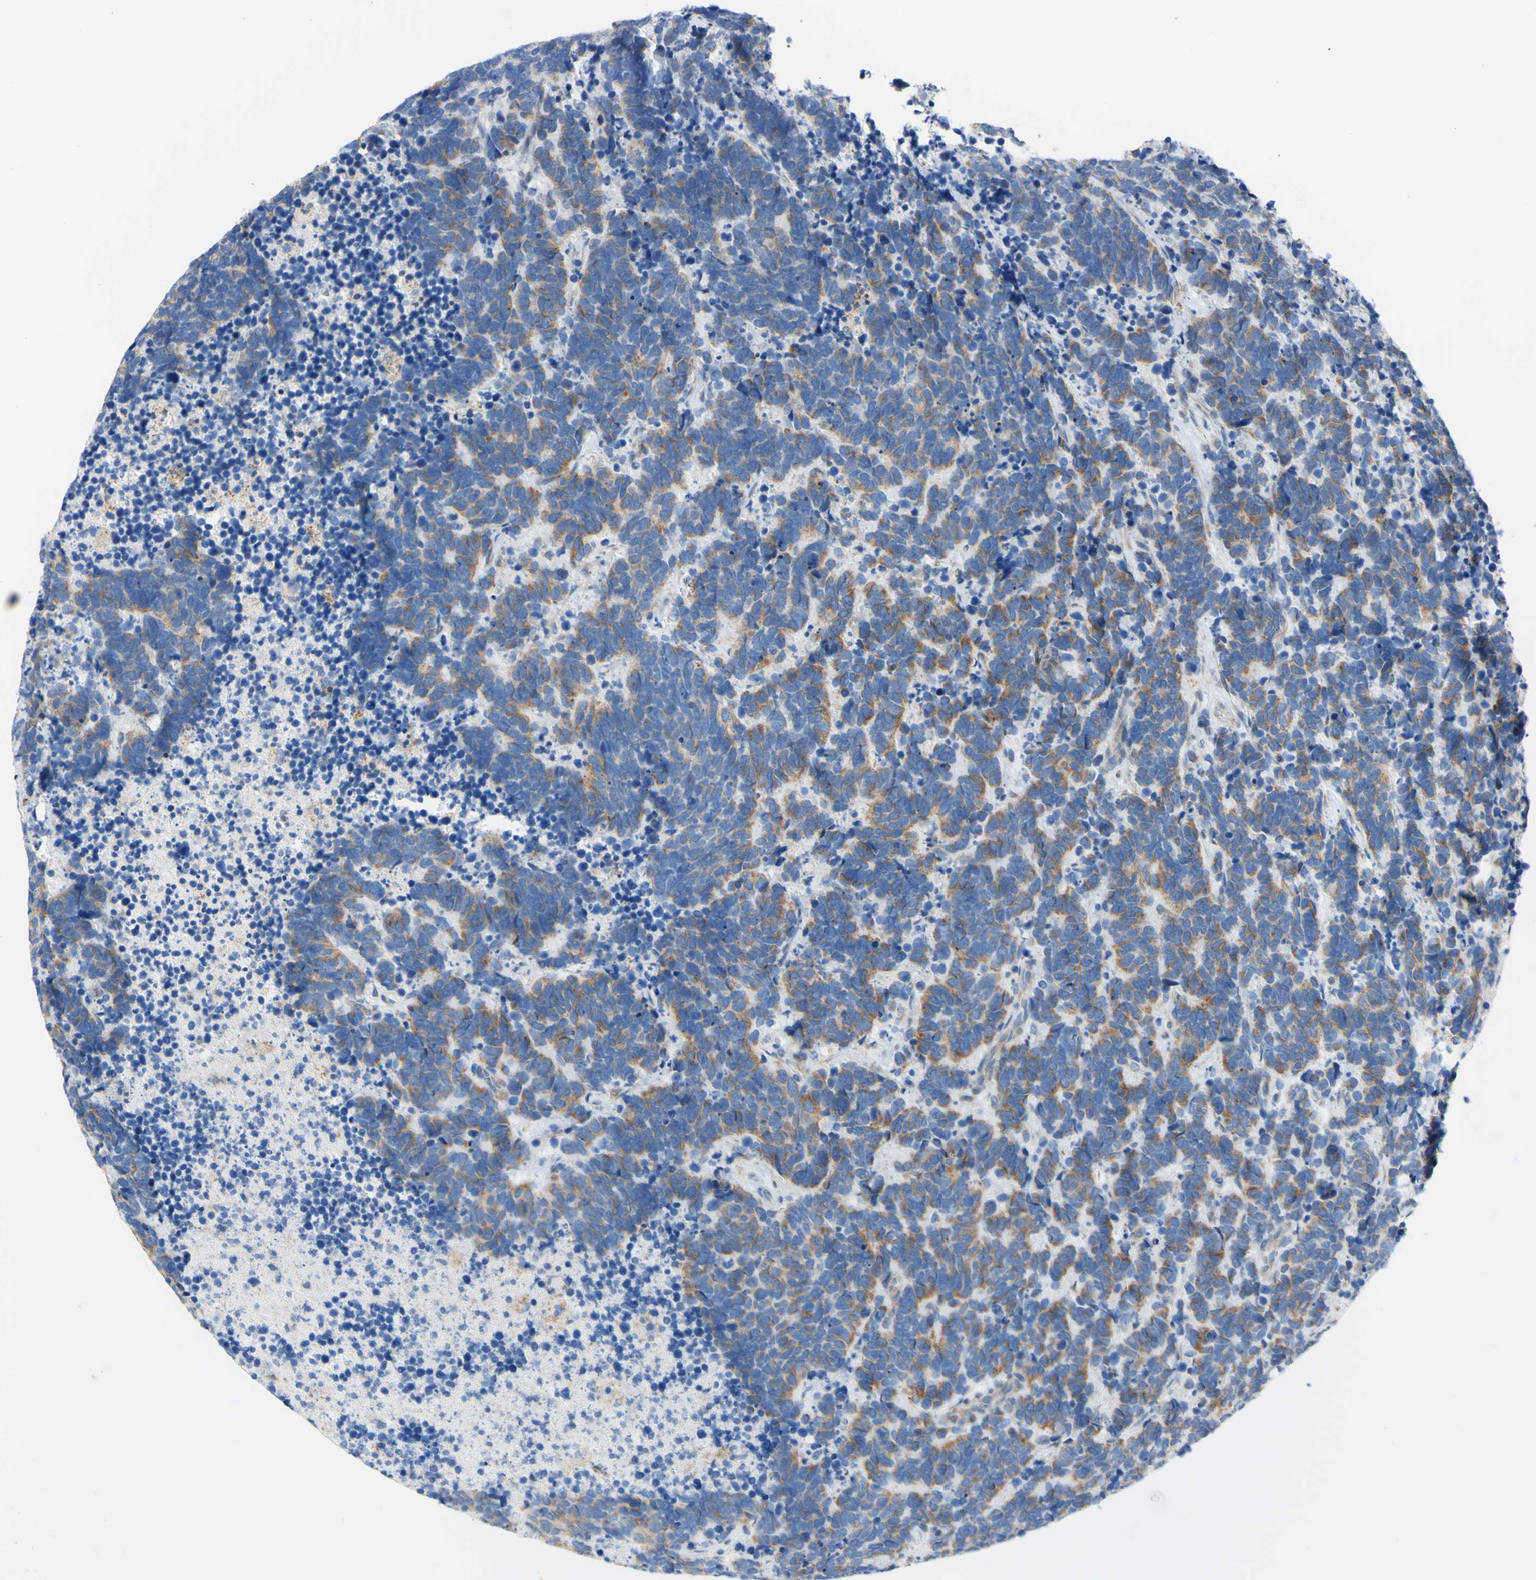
{"staining": {"intensity": "moderate", "quantity": "25%-75%", "location": "cytoplasmic/membranous"}, "tissue": "carcinoid", "cell_type": "Tumor cells", "image_type": "cancer", "snomed": [{"axis": "morphology", "description": "Carcinoma, NOS"}, {"axis": "morphology", "description": "Carcinoid, malignant, NOS"}, {"axis": "topography", "description": "Urinary bladder"}], "caption": "IHC (DAB (3,3'-diaminobenzidine)) staining of carcinoid exhibits moderate cytoplasmic/membranous protein positivity in approximately 25%-75% of tumor cells.", "gene": "RETREG2", "patient": {"sex": "male", "age": 57}}